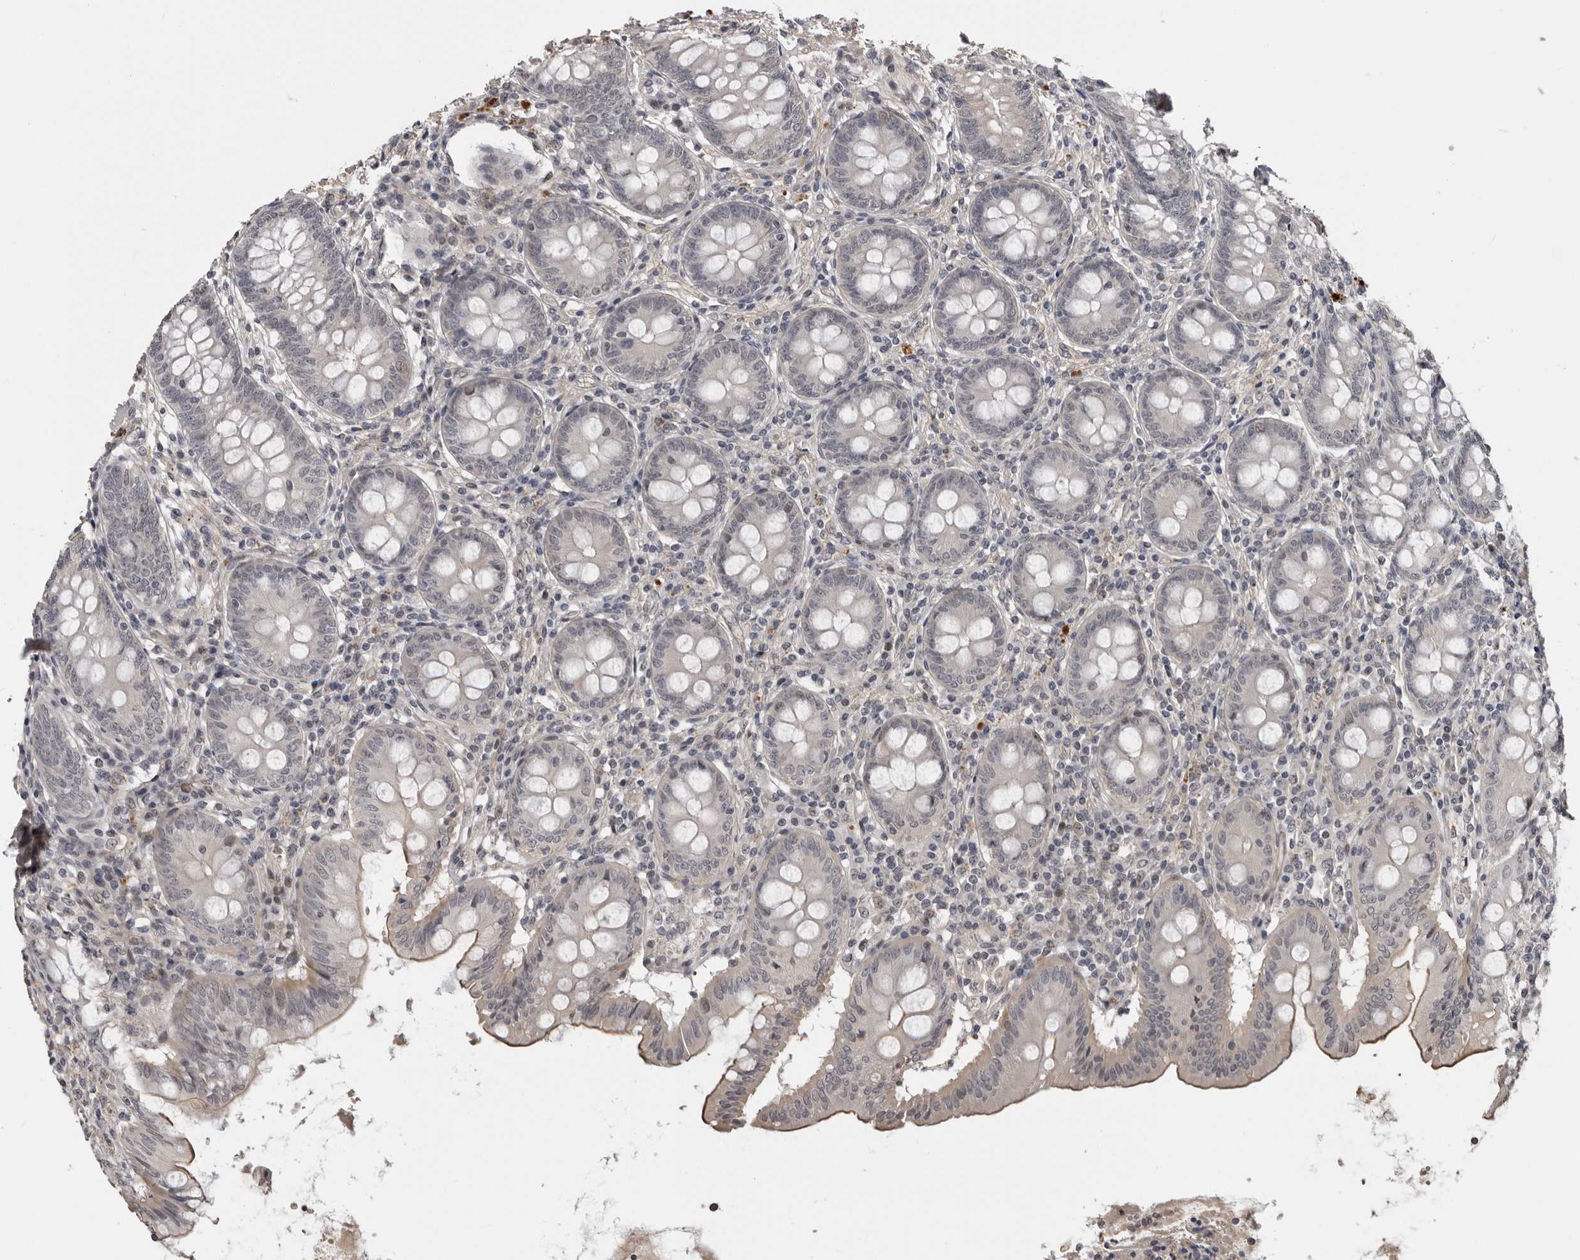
{"staining": {"intensity": "moderate", "quantity": "<25%", "location": "cytoplasmic/membranous"}, "tissue": "appendix", "cell_type": "Glandular cells", "image_type": "normal", "snomed": [{"axis": "morphology", "description": "Normal tissue, NOS"}, {"axis": "topography", "description": "Appendix"}], "caption": "Brown immunohistochemical staining in unremarkable appendix reveals moderate cytoplasmic/membranous staining in about <25% of glandular cells.", "gene": "PRRX2", "patient": {"sex": "female", "age": 54}}